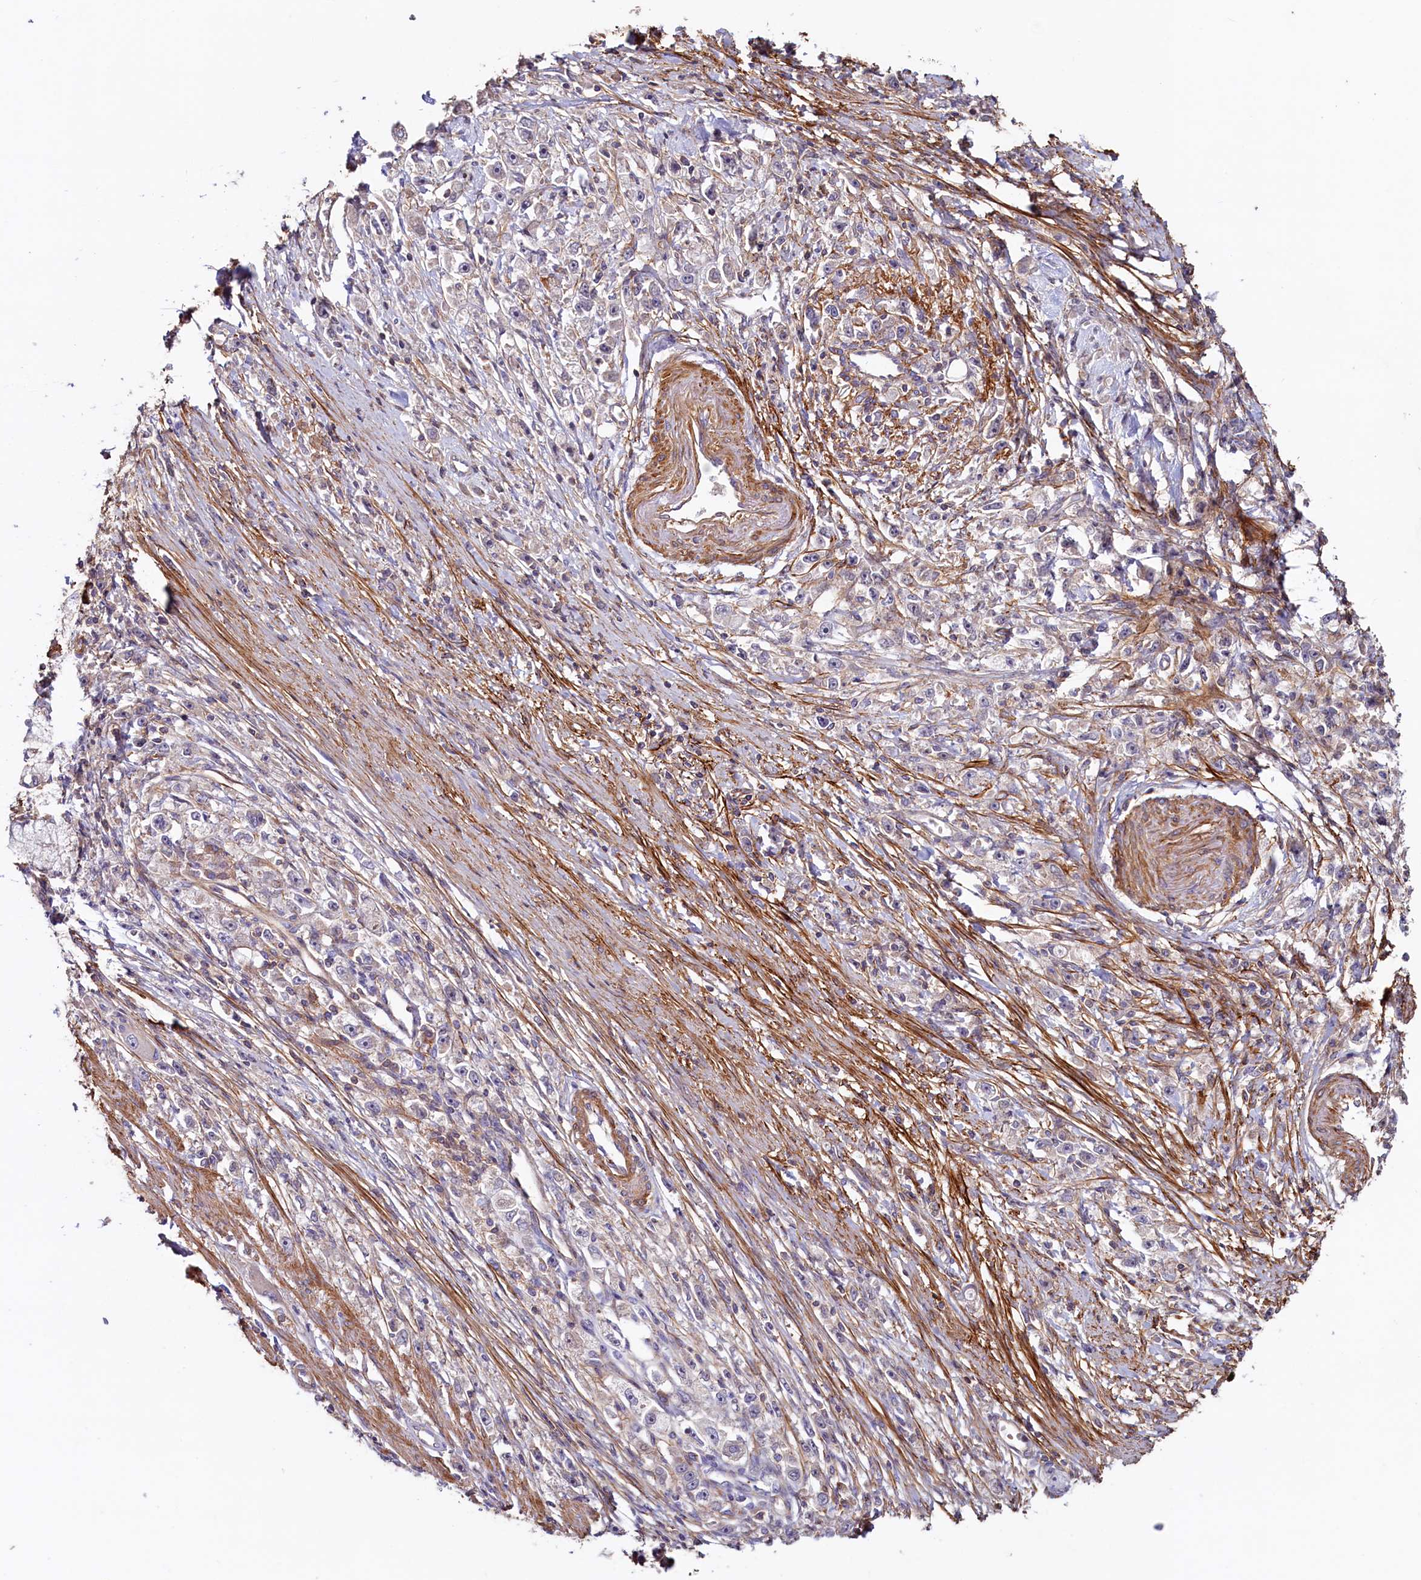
{"staining": {"intensity": "negative", "quantity": "none", "location": "none"}, "tissue": "stomach cancer", "cell_type": "Tumor cells", "image_type": "cancer", "snomed": [{"axis": "morphology", "description": "Adenocarcinoma, NOS"}, {"axis": "topography", "description": "Stomach"}], "caption": "Protein analysis of stomach cancer demonstrates no significant expression in tumor cells.", "gene": "DUOXA1", "patient": {"sex": "female", "age": 59}}